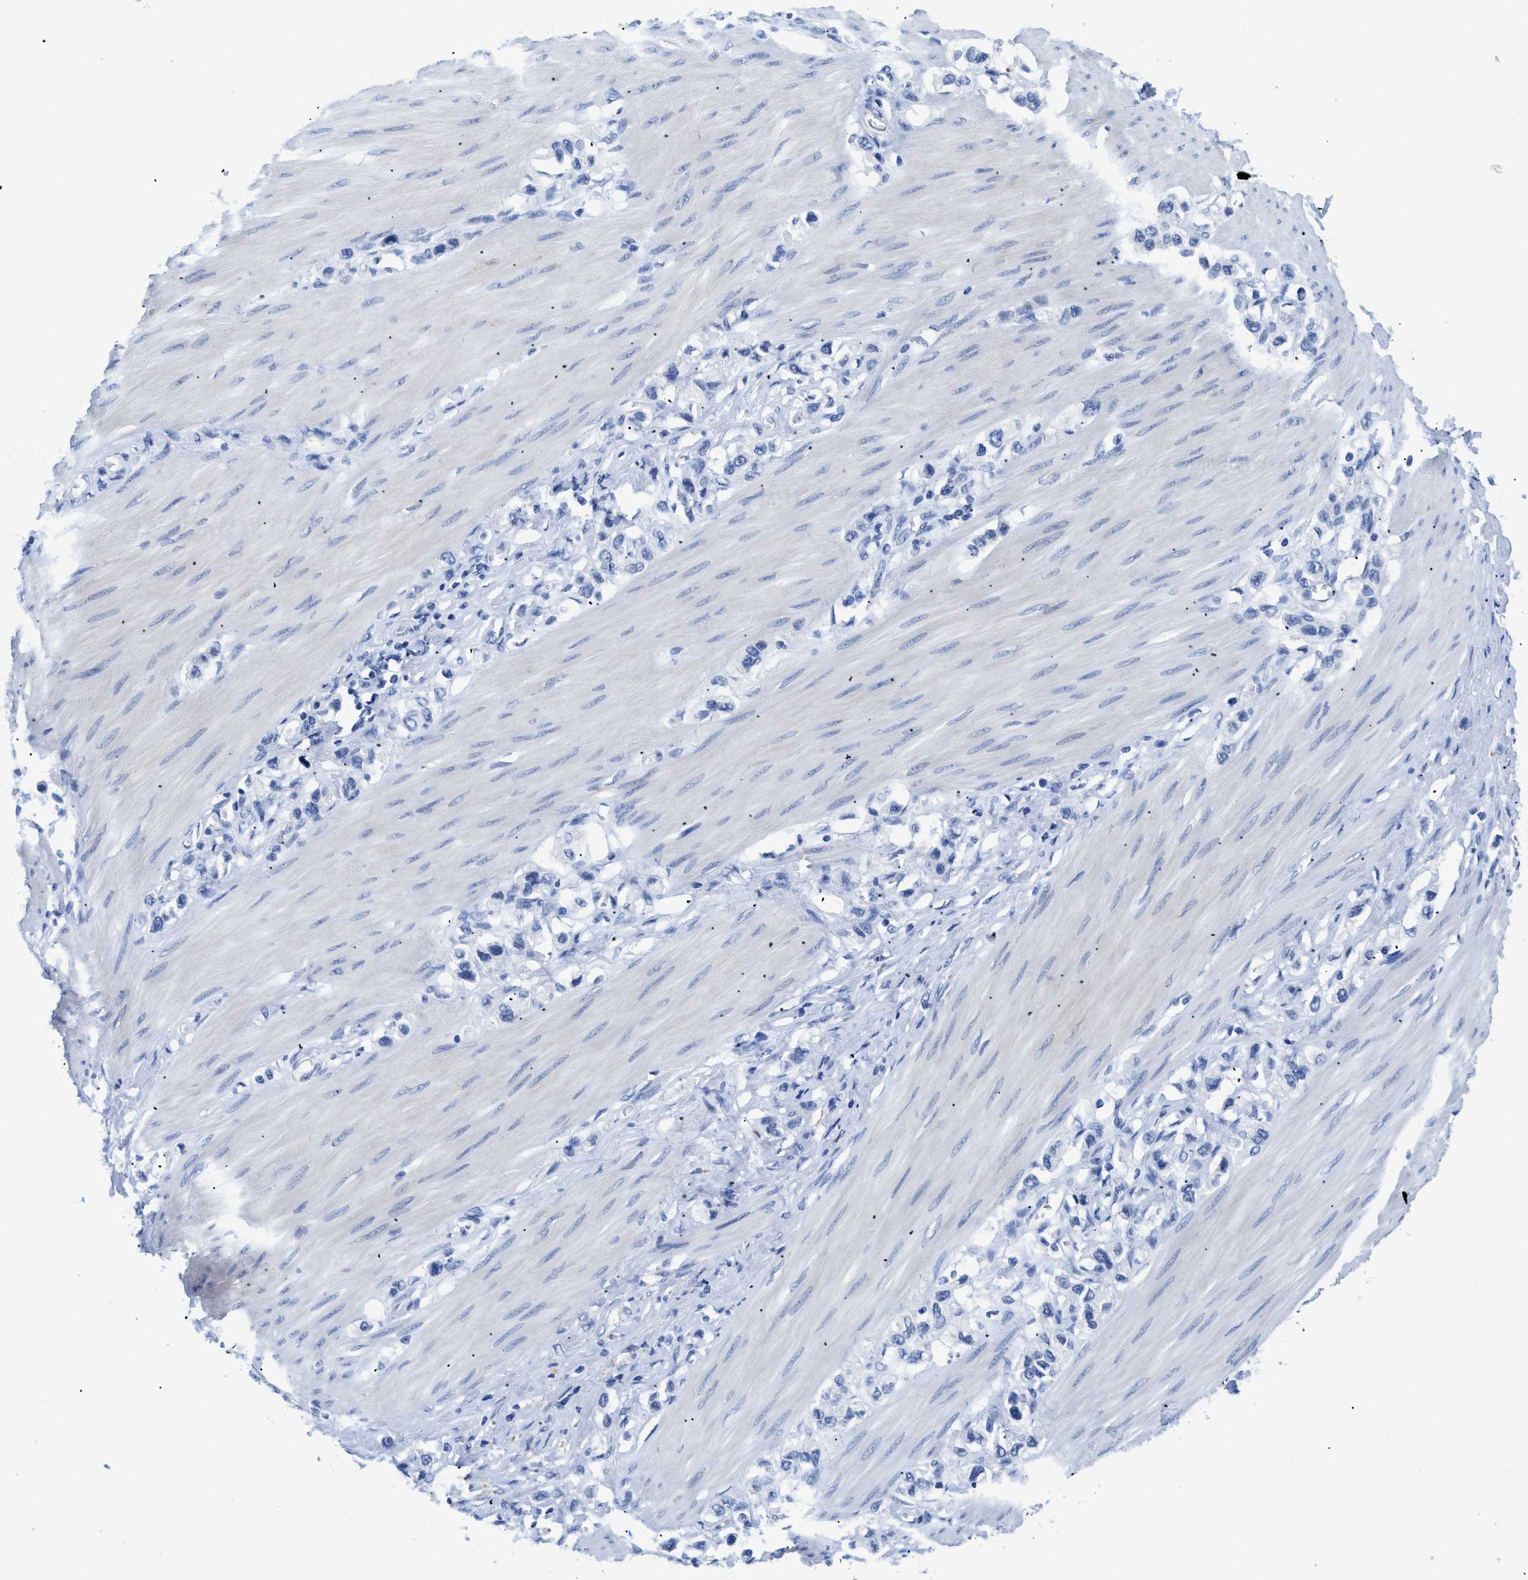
{"staining": {"intensity": "negative", "quantity": "none", "location": "none"}, "tissue": "stomach cancer", "cell_type": "Tumor cells", "image_type": "cancer", "snomed": [{"axis": "morphology", "description": "Adenocarcinoma, NOS"}, {"axis": "topography", "description": "Stomach"}], "caption": "A histopathology image of stomach cancer stained for a protein displays no brown staining in tumor cells. (Immunohistochemistry (ihc), brightfield microscopy, high magnification).", "gene": "APOBEC2", "patient": {"sex": "female", "age": 65}}